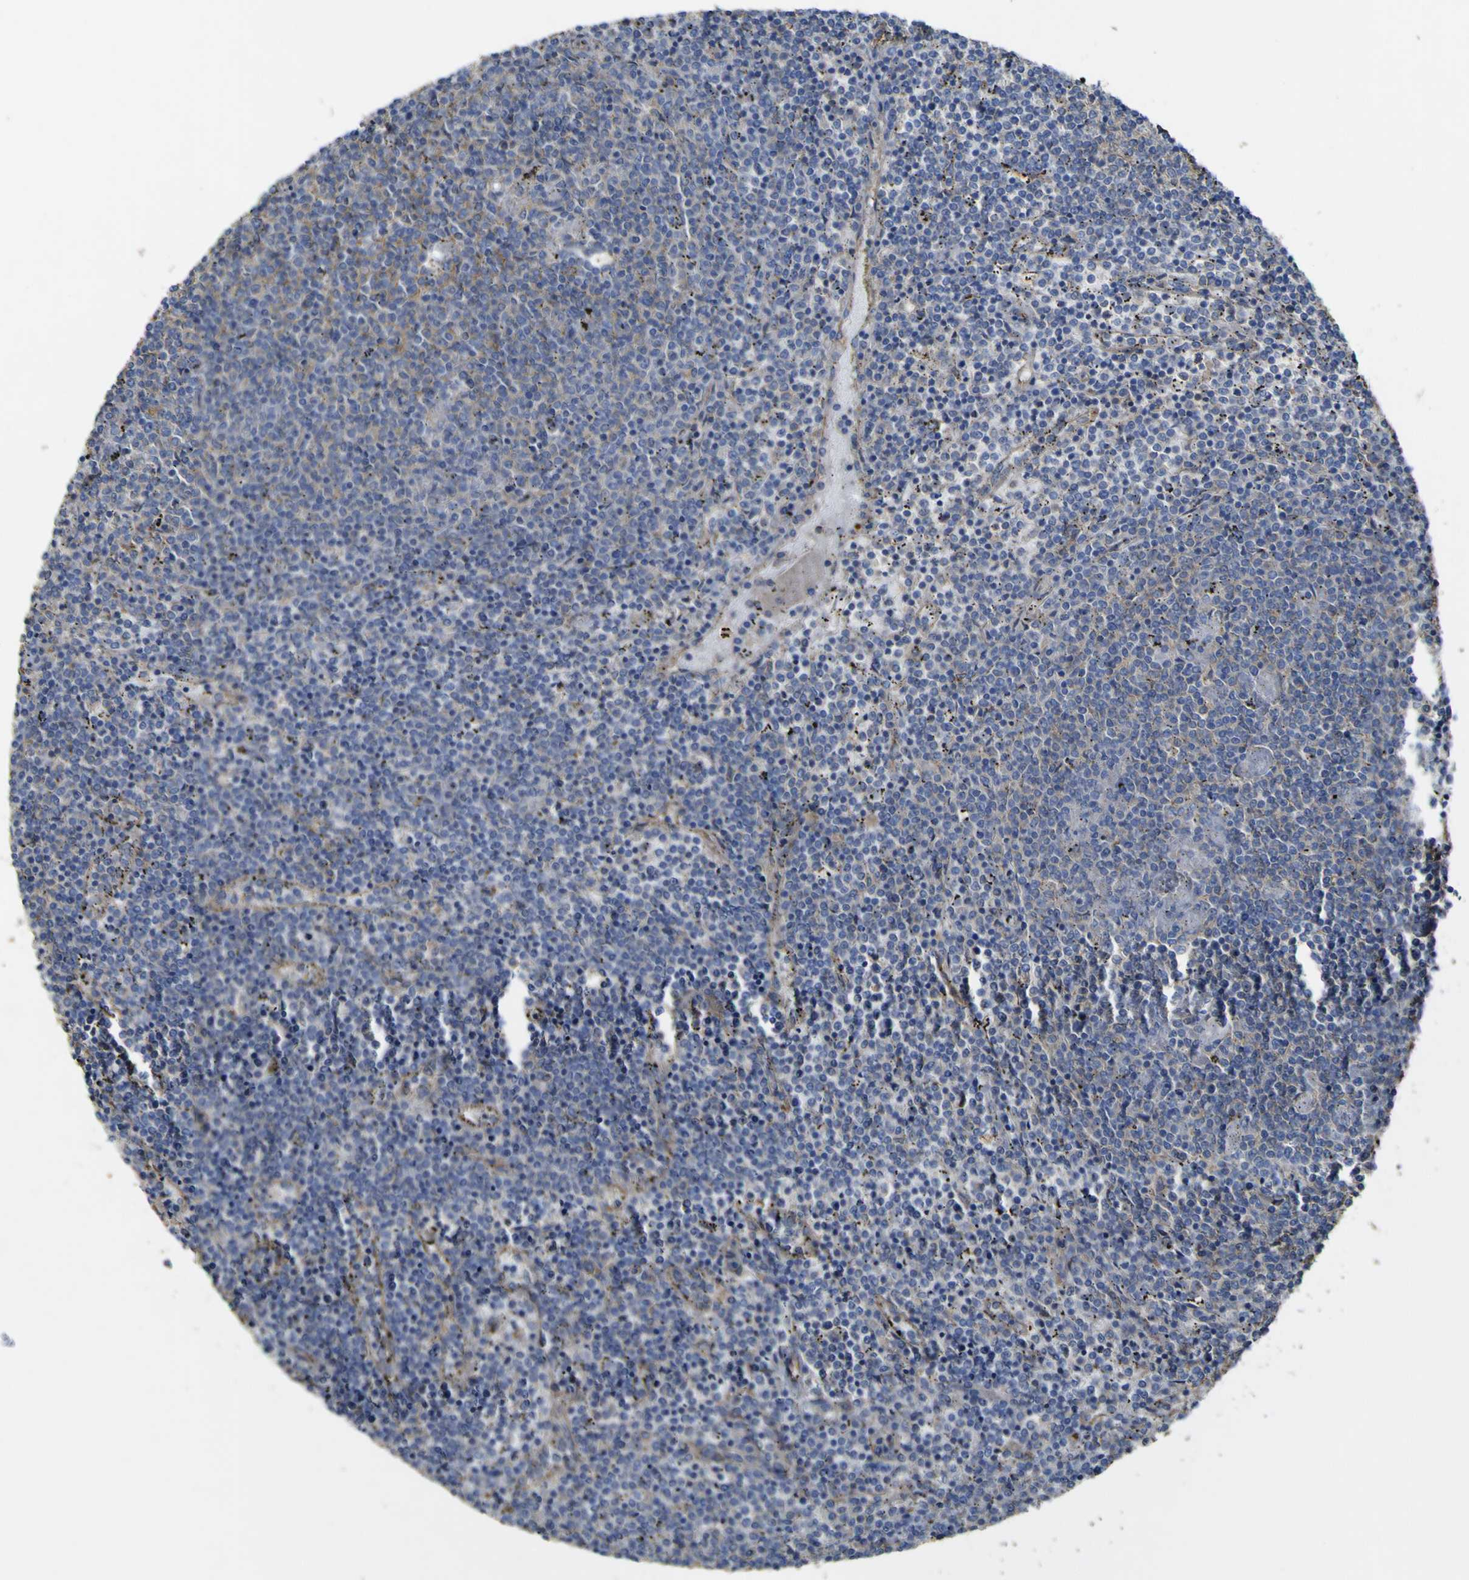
{"staining": {"intensity": "weak", "quantity": "<25%", "location": "cytoplasmic/membranous"}, "tissue": "lymphoma", "cell_type": "Tumor cells", "image_type": "cancer", "snomed": [{"axis": "morphology", "description": "Hodgkin's disease, NOS"}, {"axis": "topography", "description": "Lymph node"}], "caption": "Lymphoma was stained to show a protein in brown. There is no significant expression in tumor cells.", "gene": "TNFSF15", "patient": {"sex": "male", "age": 46}}